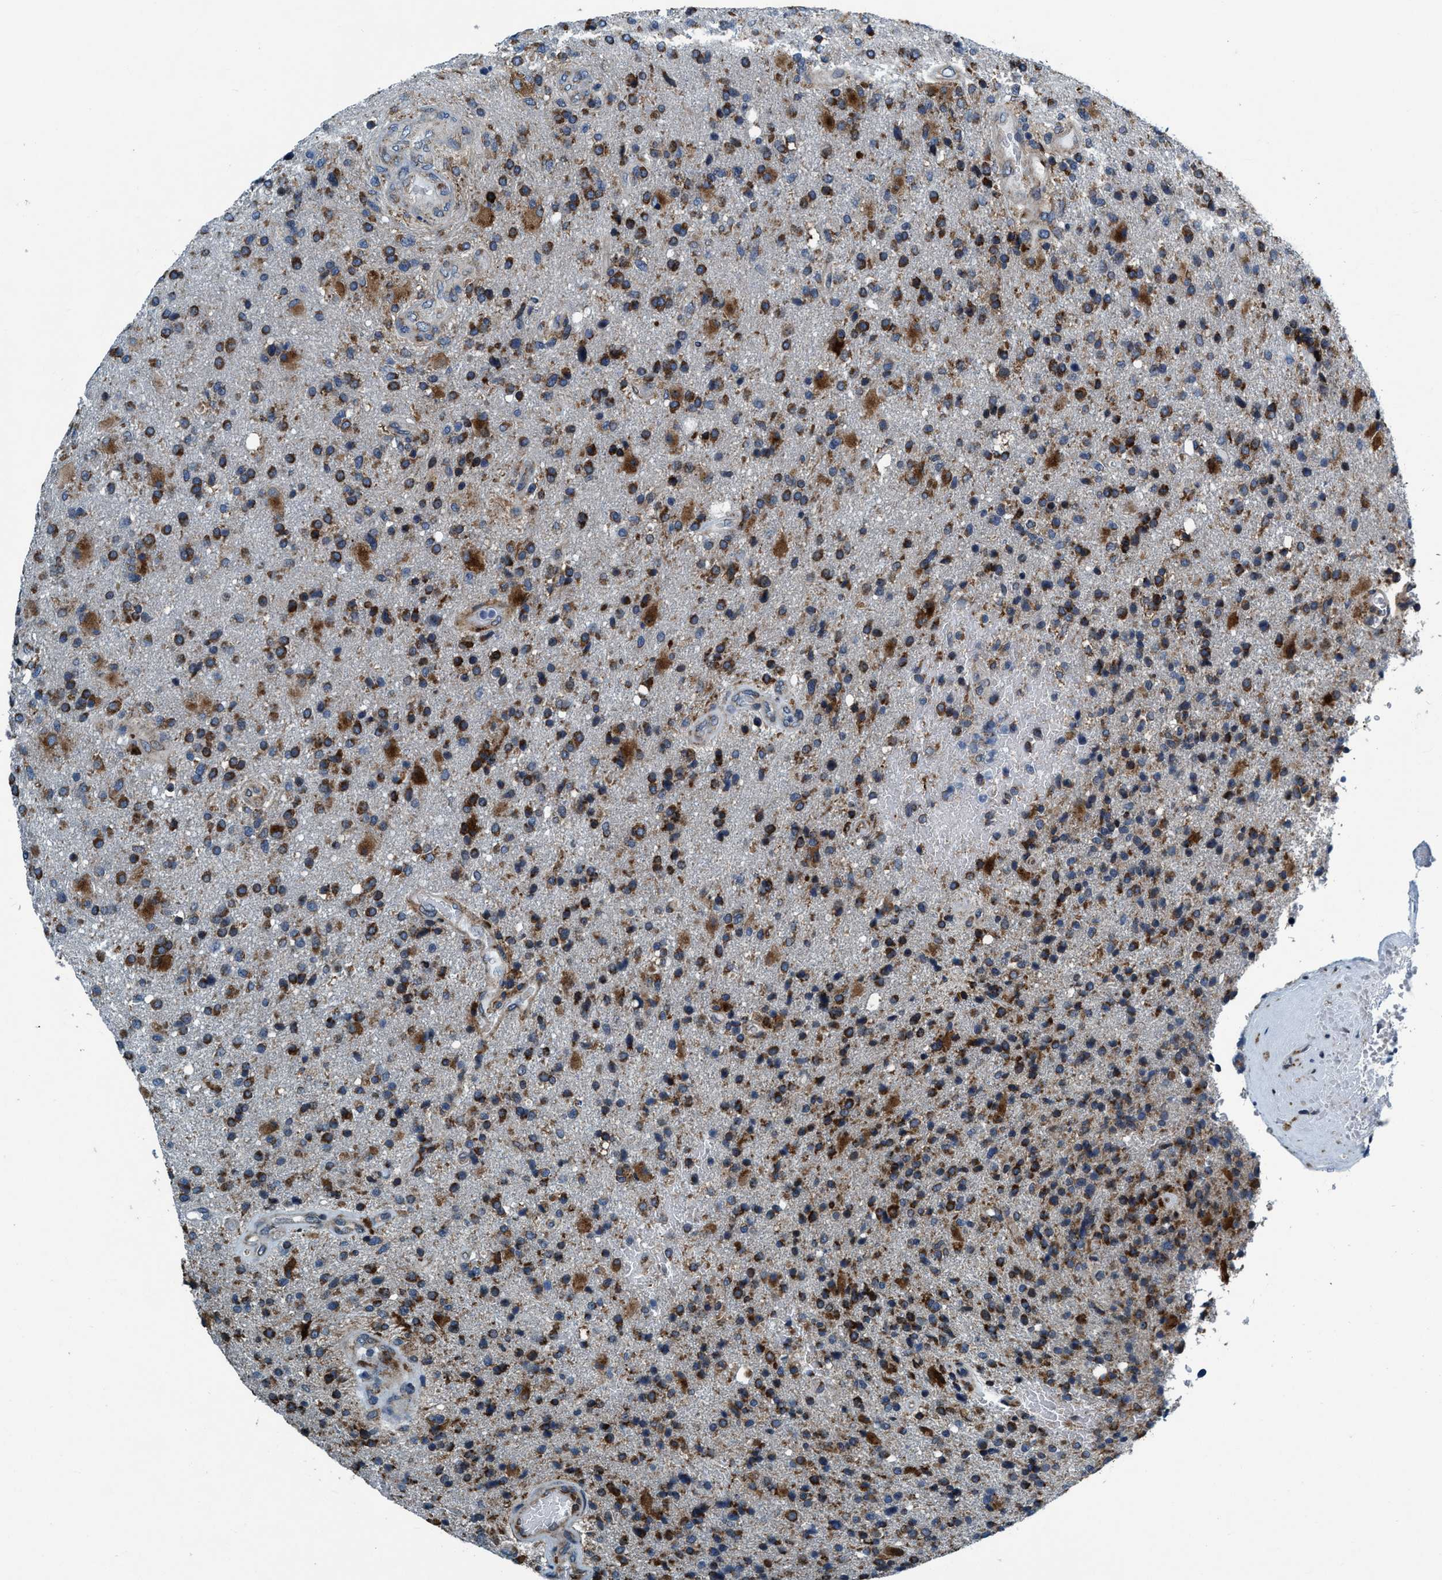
{"staining": {"intensity": "strong", "quantity": ">75%", "location": "cytoplasmic/membranous"}, "tissue": "glioma", "cell_type": "Tumor cells", "image_type": "cancer", "snomed": [{"axis": "morphology", "description": "Glioma, malignant, High grade"}, {"axis": "topography", "description": "Brain"}], "caption": "Immunohistochemical staining of human glioma shows strong cytoplasmic/membranous protein staining in approximately >75% of tumor cells.", "gene": "ARMC9", "patient": {"sex": "male", "age": 72}}